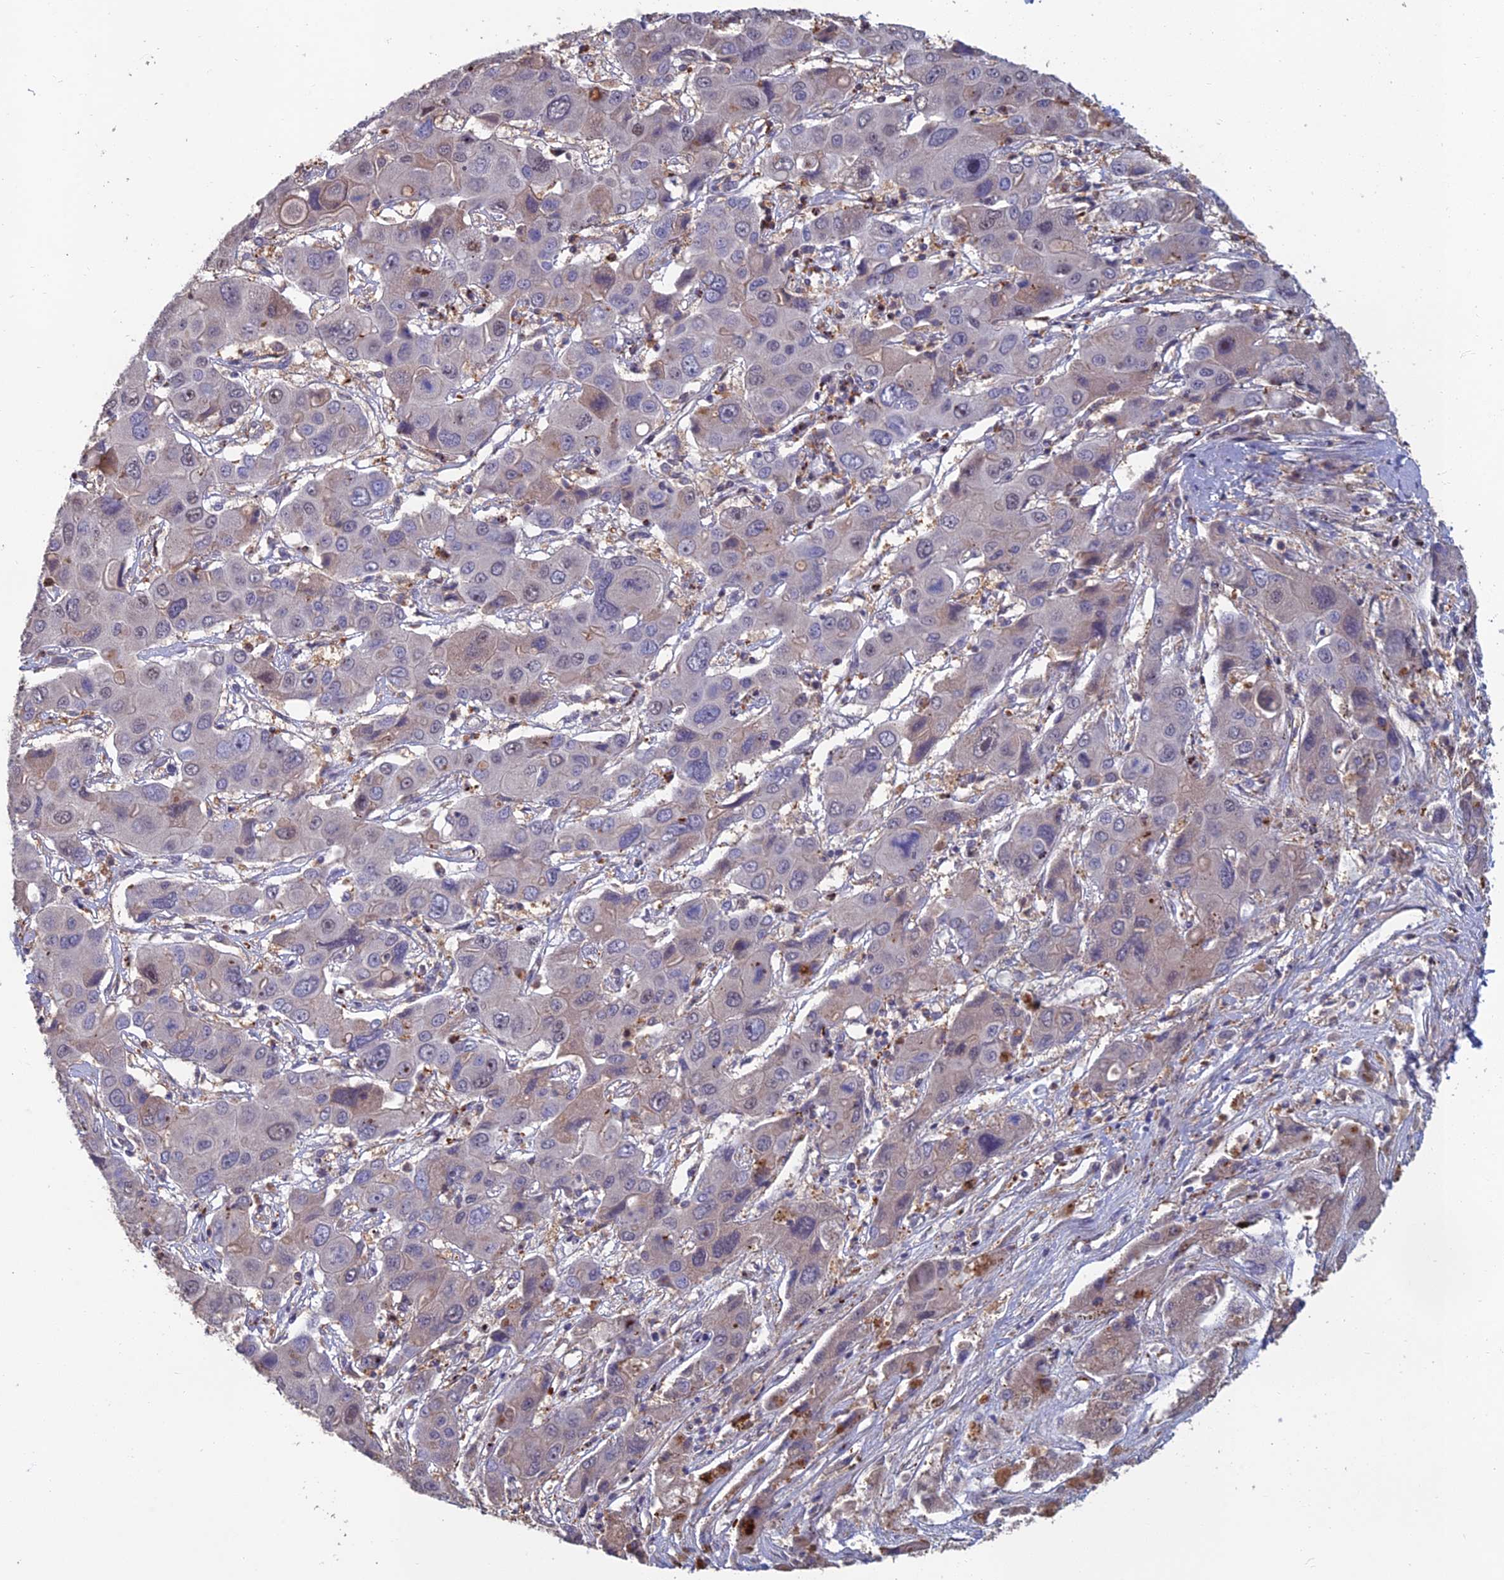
{"staining": {"intensity": "negative", "quantity": "none", "location": "none"}, "tissue": "liver cancer", "cell_type": "Tumor cells", "image_type": "cancer", "snomed": [{"axis": "morphology", "description": "Cholangiocarcinoma"}, {"axis": "topography", "description": "Liver"}], "caption": "An image of human liver cholangiocarcinoma is negative for staining in tumor cells.", "gene": "C15orf62", "patient": {"sex": "male", "age": 67}}